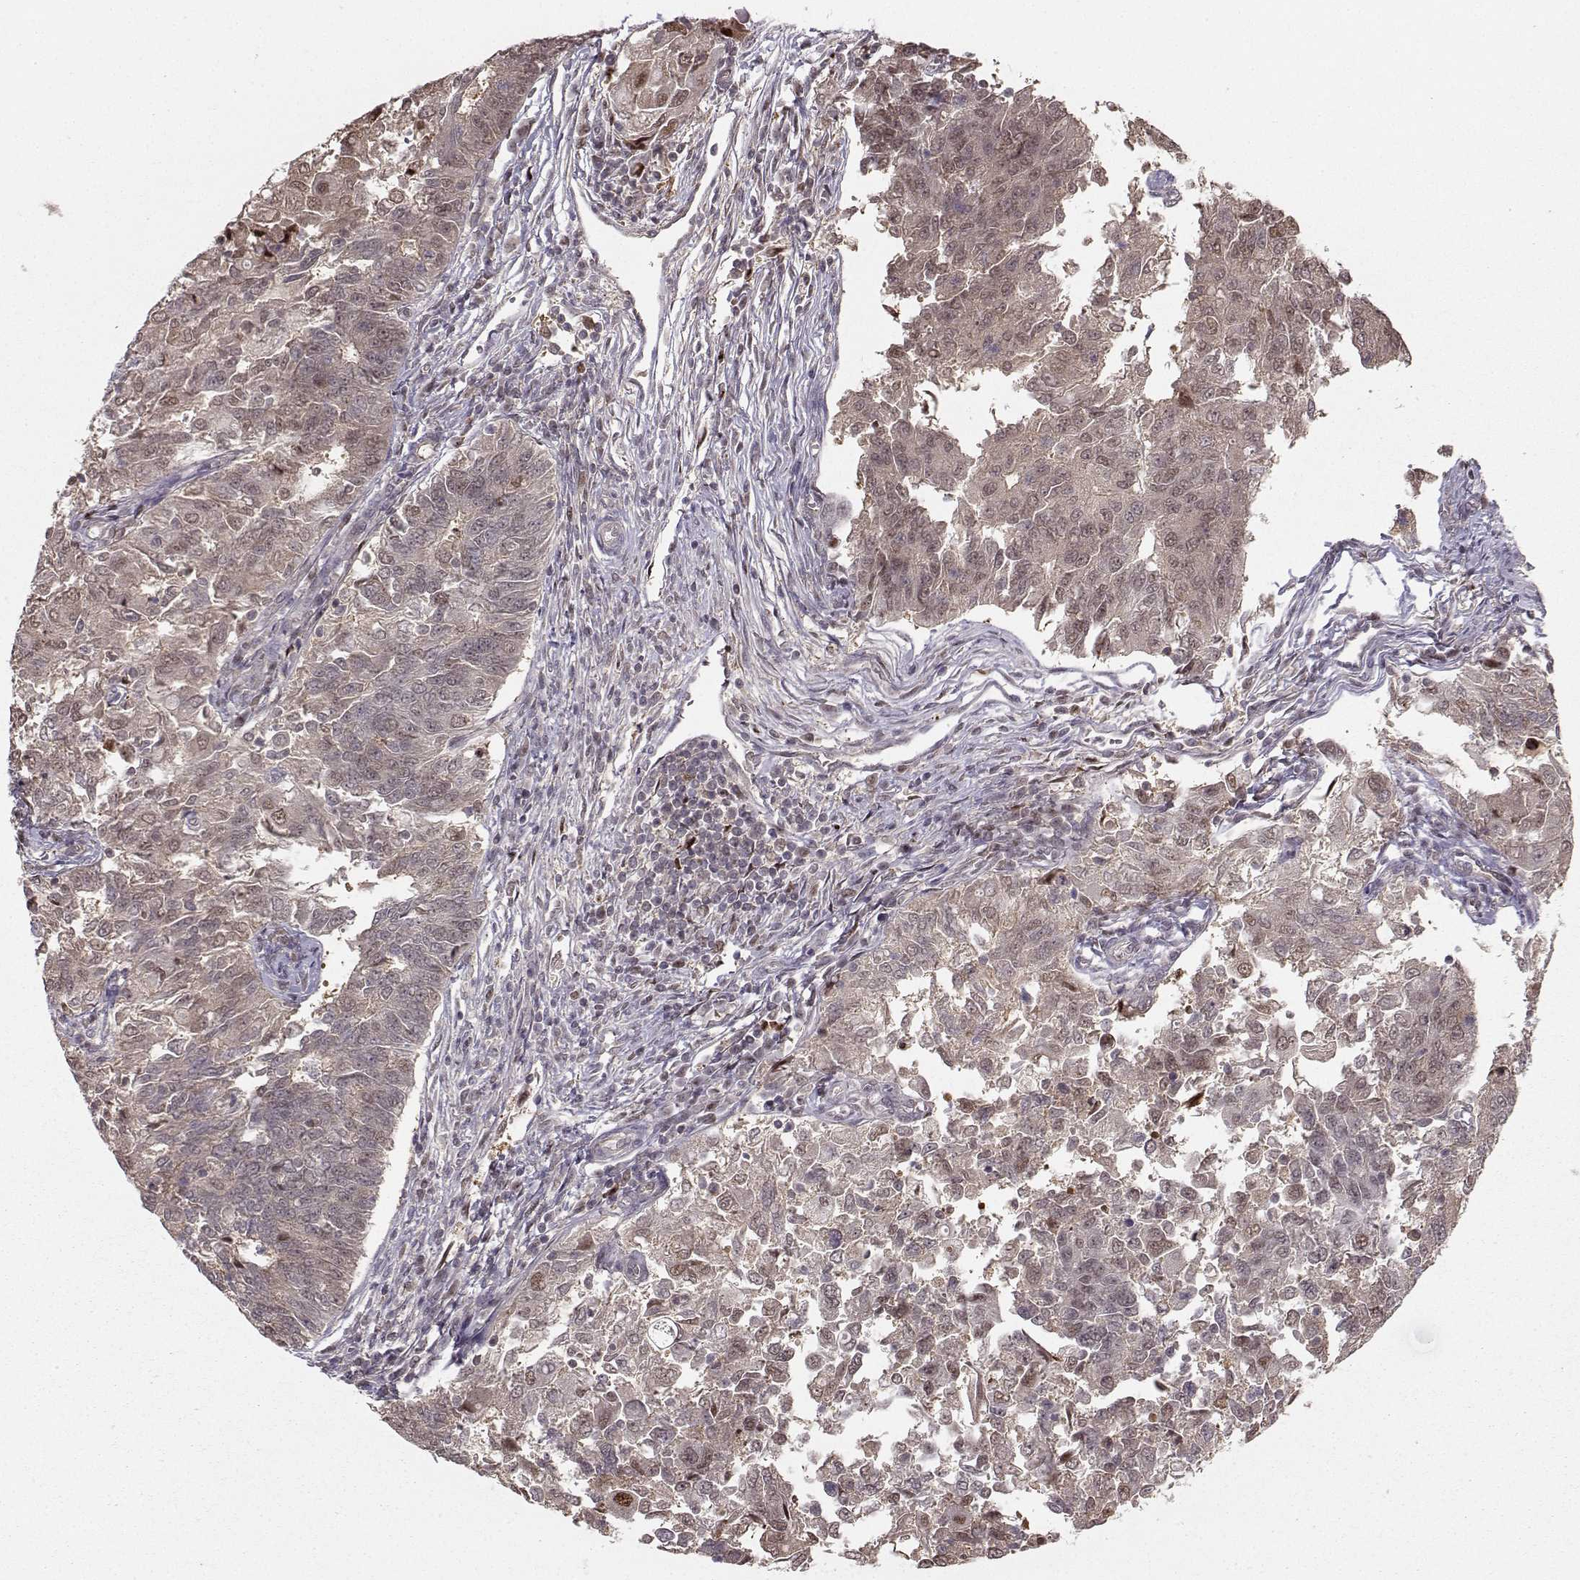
{"staining": {"intensity": "weak", "quantity": "25%-75%", "location": "cytoplasmic/membranous,nuclear"}, "tissue": "endometrial cancer", "cell_type": "Tumor cells", "image_type": "cancer", "snomed": [{"axis": "morphology", "description": "Adenocarcinoma, NOS"}, {"axis": "topography", "description": "Endometrium"}], "caption": "The immunohistochemical stain shows weak cytoplasmic/membranous and nuclear positivity in tumor cells of endometrial adenocarcinoma tissue. (IHC, brightfield microscopy, high magnification).", "gene": "PKP2", "patient": {"sex": "female", "age": 43}}